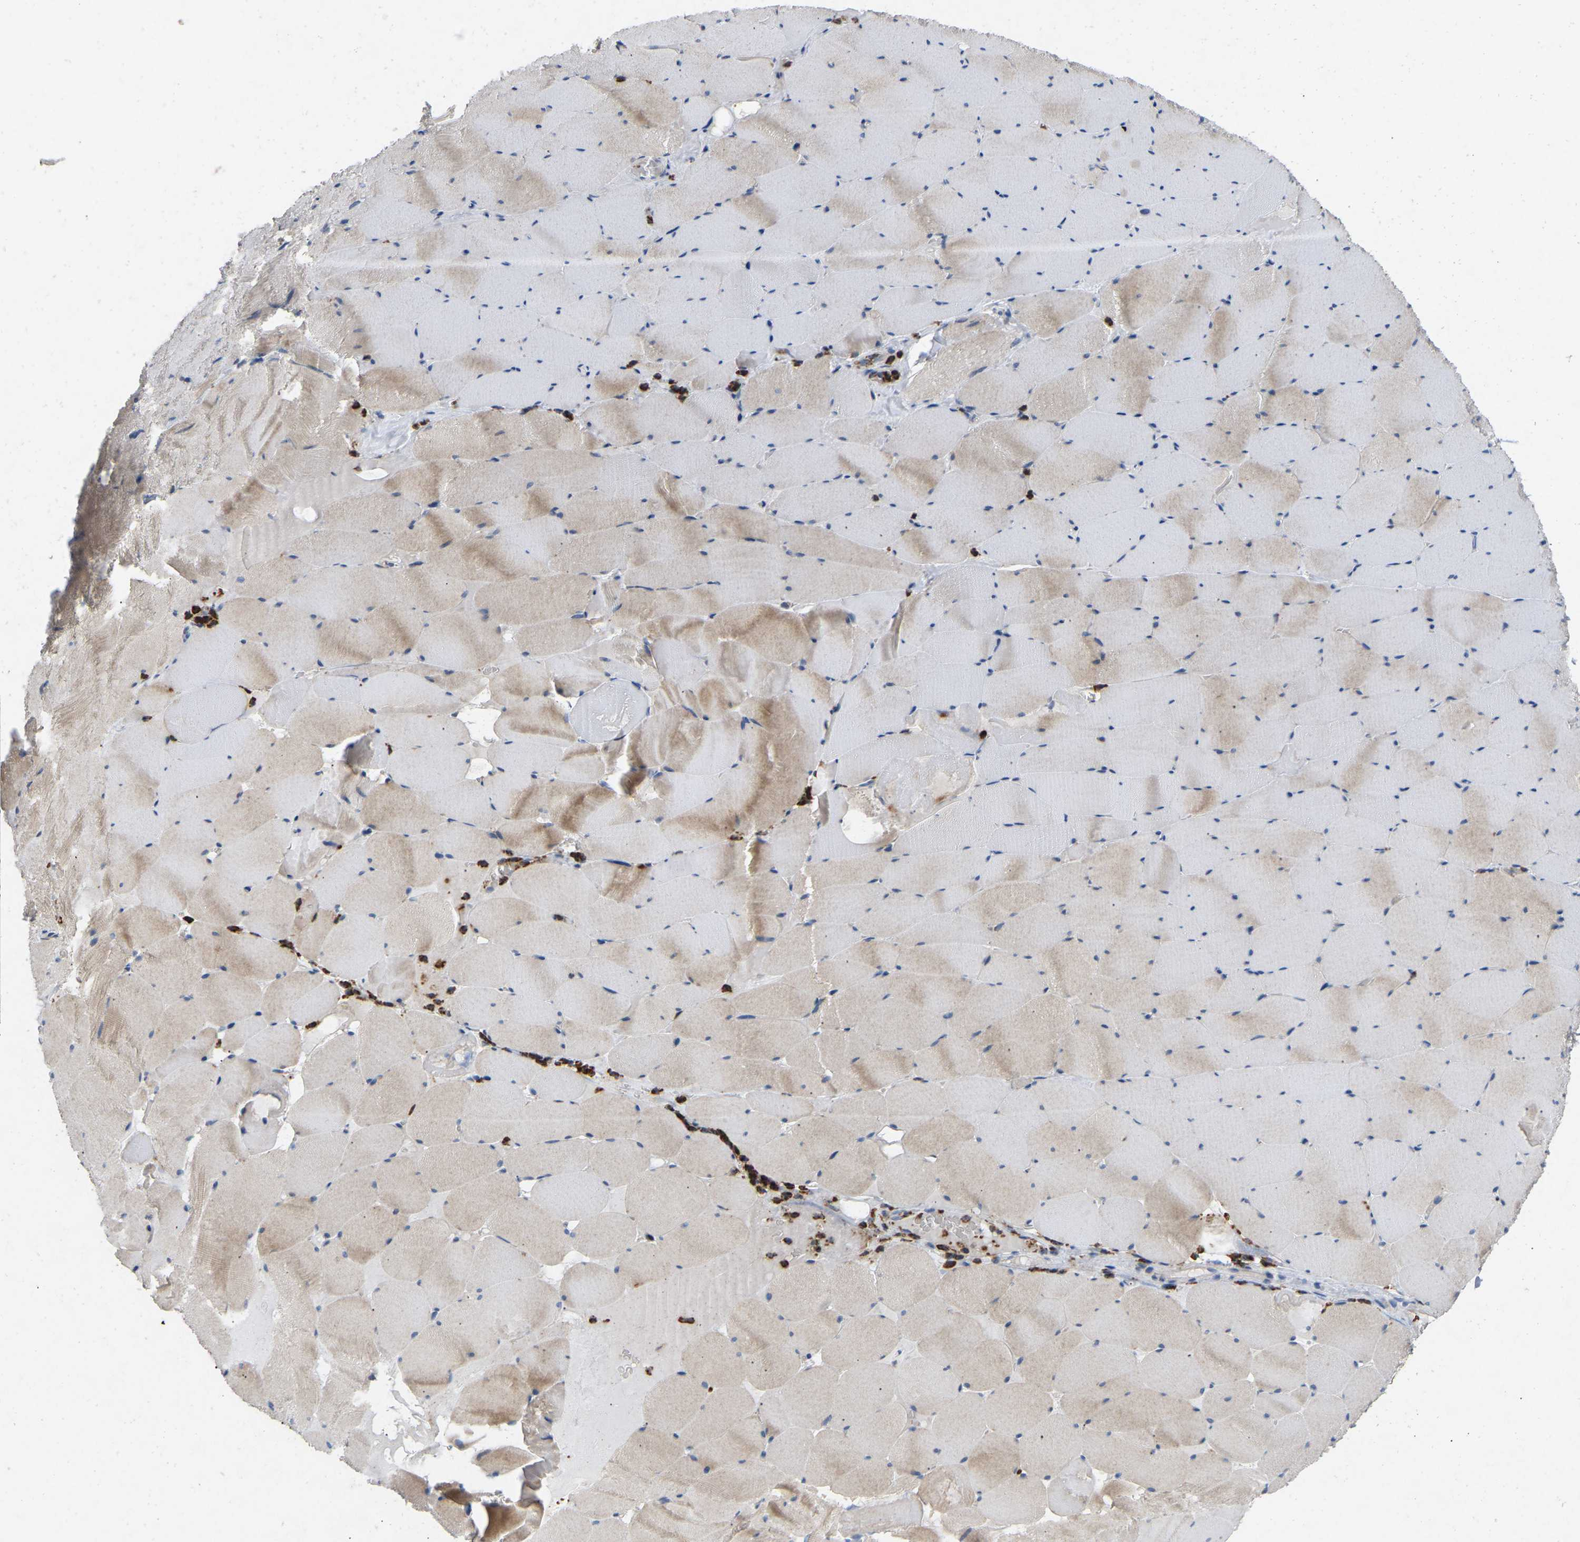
{"staining": {"intensity": "weak", "quantity": "25%-75%", "location": "cytoplasmic/membranous"}, "tissue": "skeletal muscle", "cell_type": "Myocytes", "image_type": "normal", "snomed": [{"axis": "morphology", "description": "Normal tissue, NOS"}, {"axis": "topography", "description": "Skeletal muscle"}], "caption": "Immunohistochemical staining of normal skeletal muscle reveals 25%-75% levels of weak cytoplasmic/membranous protein staining in about 25%-75% of myocytes. The staining is performed using DAB (3,3'-diaminobenzidine) brown chromogen to label protein expression. The nuclei are counter-stained blue using hematoxylin.", "gene": "RHEB", "patient": {"sex": "male", "age": 62}}